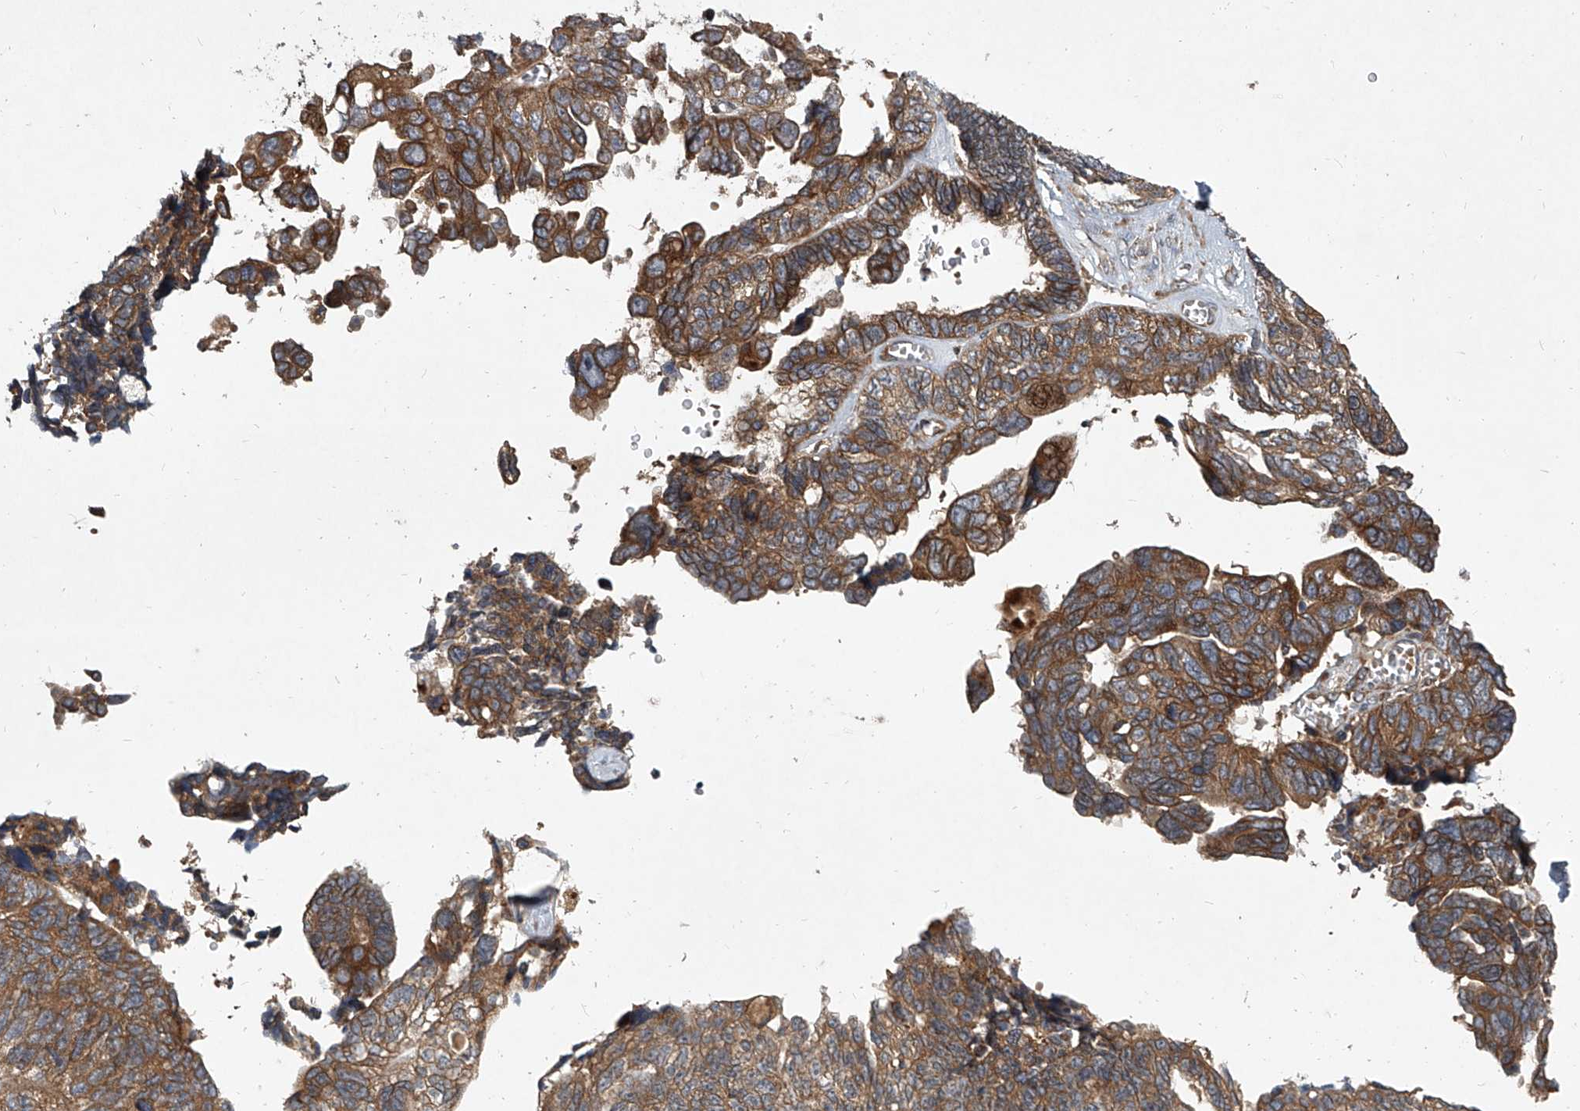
{"staining": {"intensity": "moderate", "quantity": ">75%", "location": "cytoplasmic/membranous"}, "tissue": "ovarian cancer", "cell_type": "Tumor cells", "image_type": "cancer", "snomed": [{"axis": "morphology", "description": "Cystadenocarcinoma, serous, NOS"}, {"axis": "topography", "description": "Ovary"}], "caption": "A medium amount of moderate cytoplasmic/membranous expression is appreciated in approximately >75% of tumor cells in ovarian cancer tissue.", "gene": "EVA1C", "patient": {"sex": "female", "age": 79}}